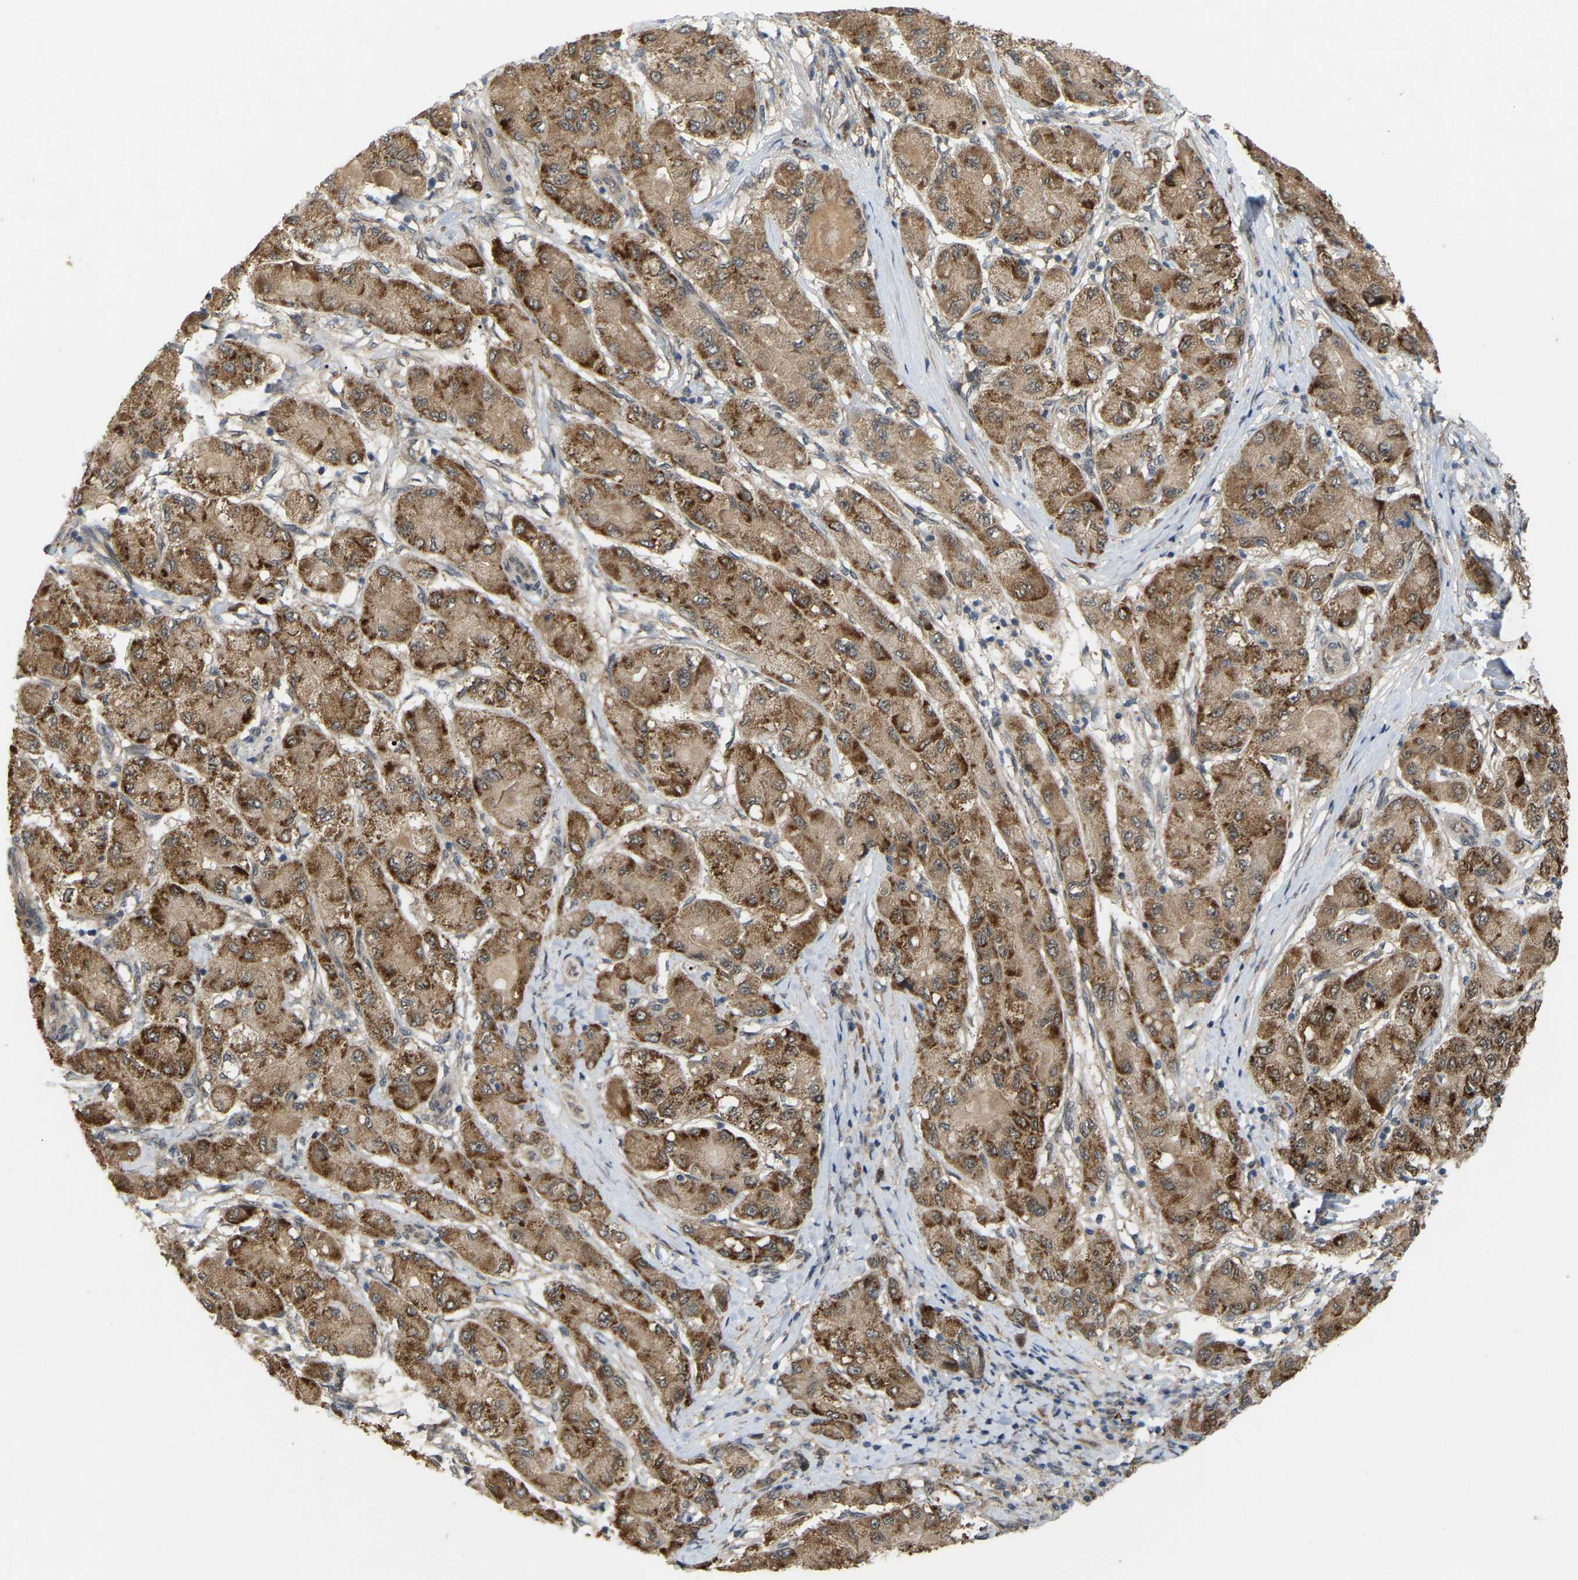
{"staining": {"intensity": "strong", "quantity": ">75%", "location": "cytoplasmic/membranous"}, "tissue": "liver cancer", "cell_type": "Tumor cells", "image_type": "cancer", "snomed": [{"axis": "morphology", "description": "Carcinoma, Hepatocellular, NOS"}, {"axis": "topography", "description": "Liver"}], "caption": "An image showing strong cytoplasmic/membranous staining in approximately >75% of tumor cells in liver hepatocellular carcinoma, as visualized by brown immunohistochemical staining.", "gene": "CROT", "patient": {"sex": "male", "age": 80}}